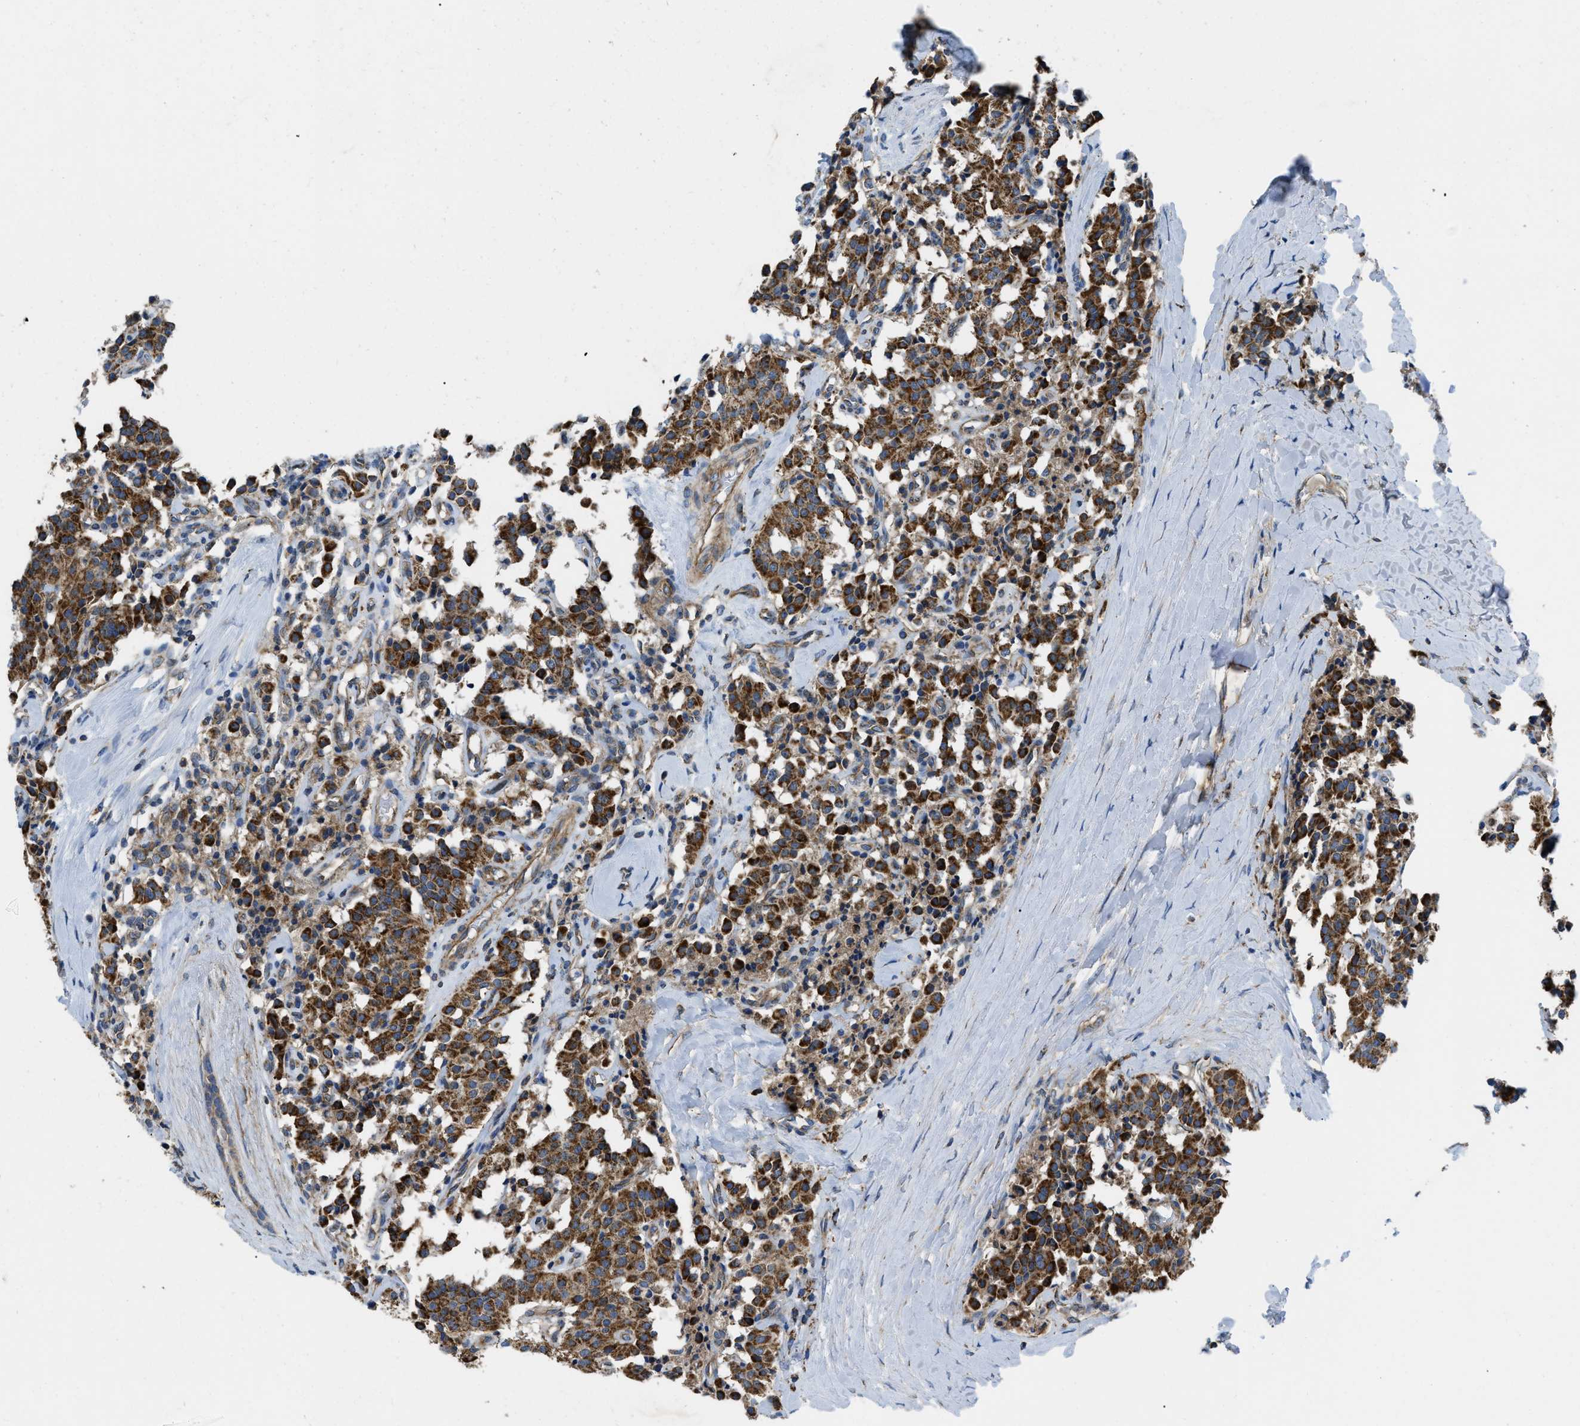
{"staining": {"intensity": "strong", "quantity": ">75%", "location": "cytoplasmic/membranous"}, "tissue": "carcinoid", "cell_type": "Tumor cells", "image_type": "cancer", "snomed": [{"axis": "morphology", "description": "Carcinoid, malignant, NOS"}, {"axis": "topography", "description": "Lung"}], "caption": "An IHC photomicrograph of neoplastic tissue is shown. Protein staining in brown shows strong cytoplasmic/membranous positivity in carcinoid within tumor cells.", "gene": "STK33", "patient": {"sex": "male", "age": 30}}